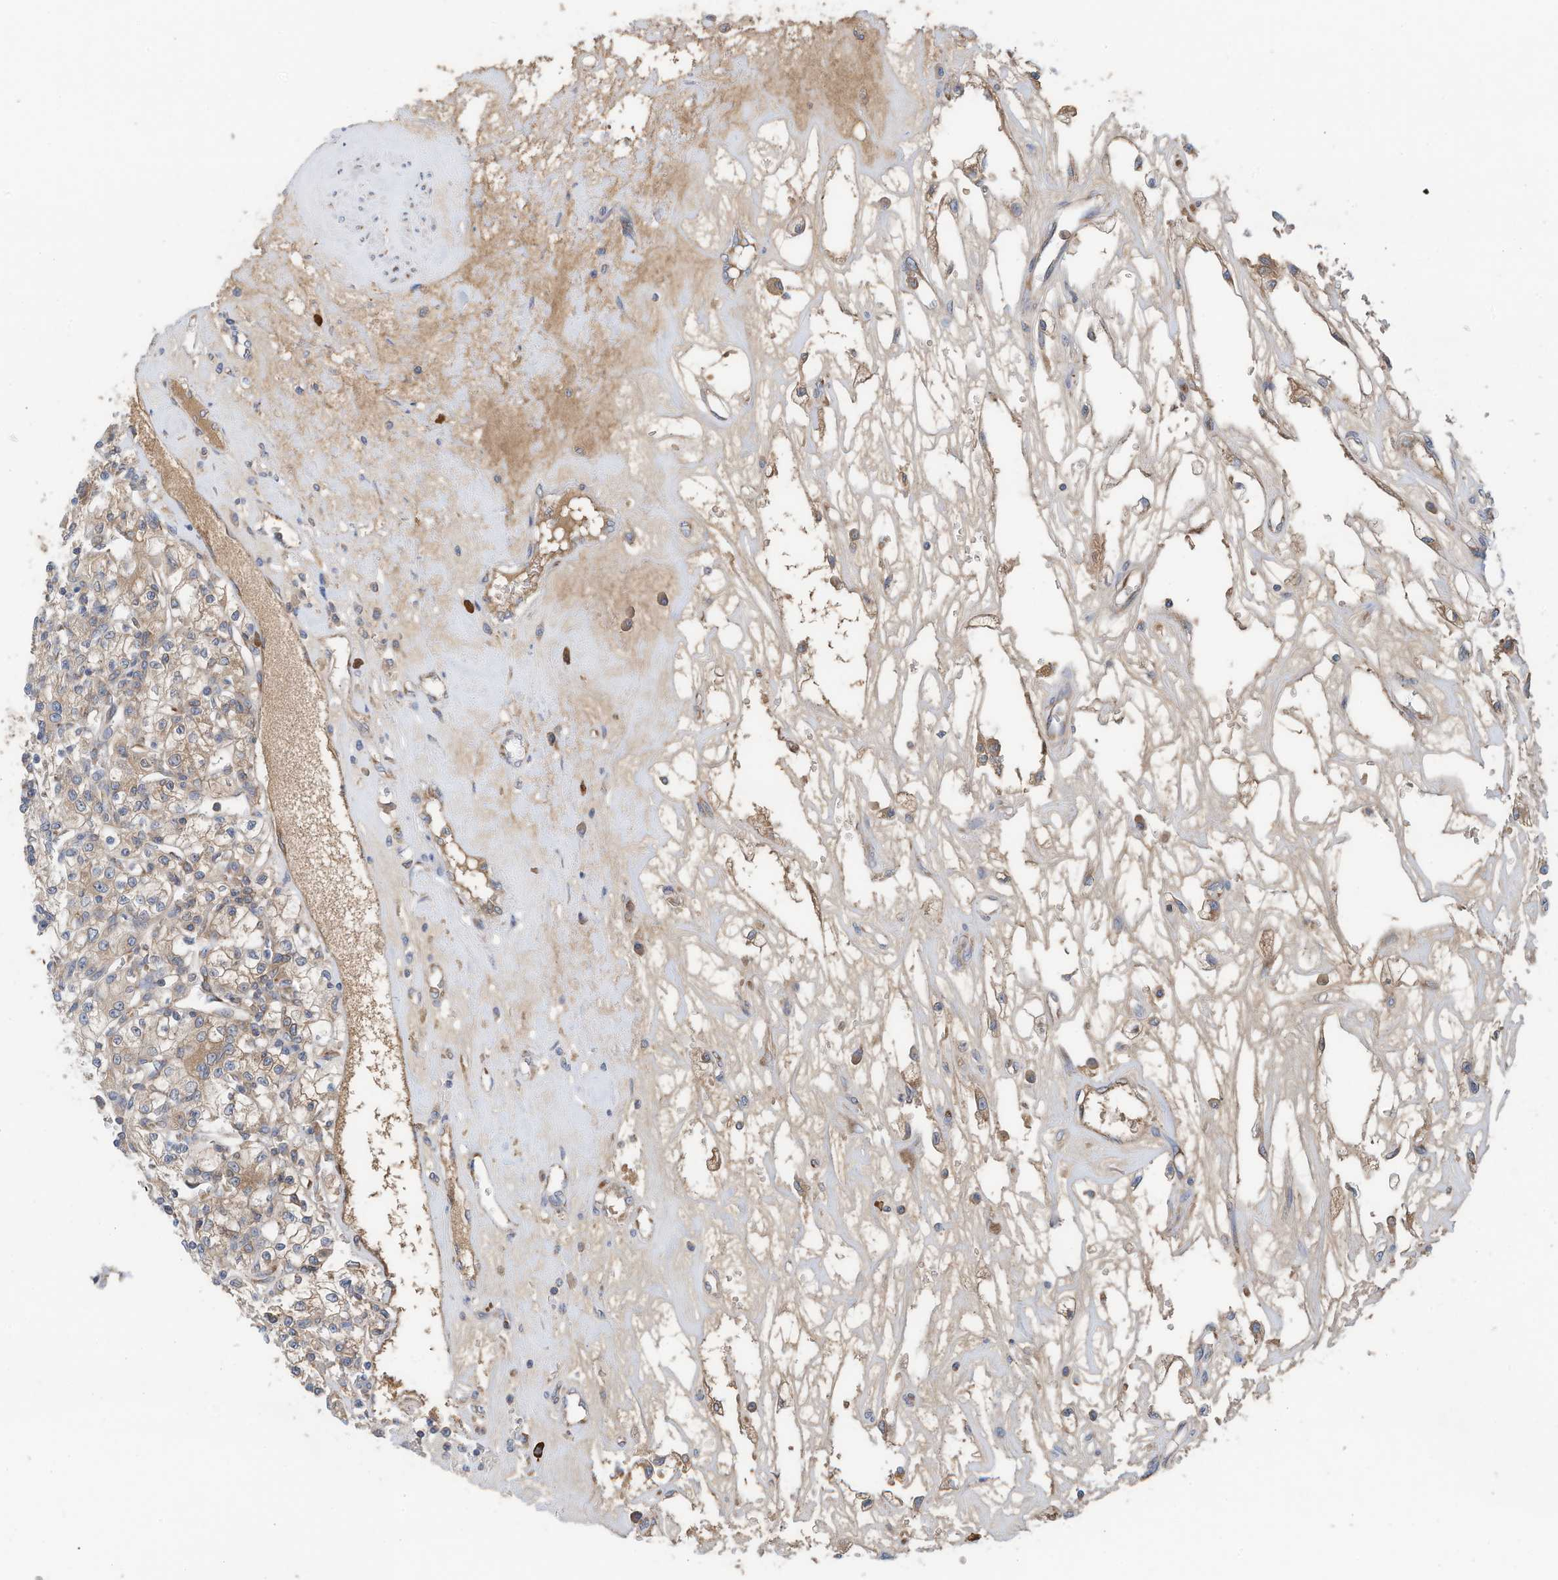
{"staining": {"intensity": "weak", "quantity": "25%-75%", "location": "cytoplasmic/membranous"}, "tissue": "renal cancer", "cell_type": "Tumor cells", "image_type": "cancer", "snomed": [{"axis": "morphology", "description": "Adenocarcinoma, NOS"}, {"axis": "topography", "description": "Kidney"}], "caption": "Renal cancer was stained to show a protein in brown. There is low levels of weak cytoplasmic/membranous expression in about 25%-75% of tumor cells.", "gene": "SLC5A11", "patient": {"sex": "female", "age": 59}}